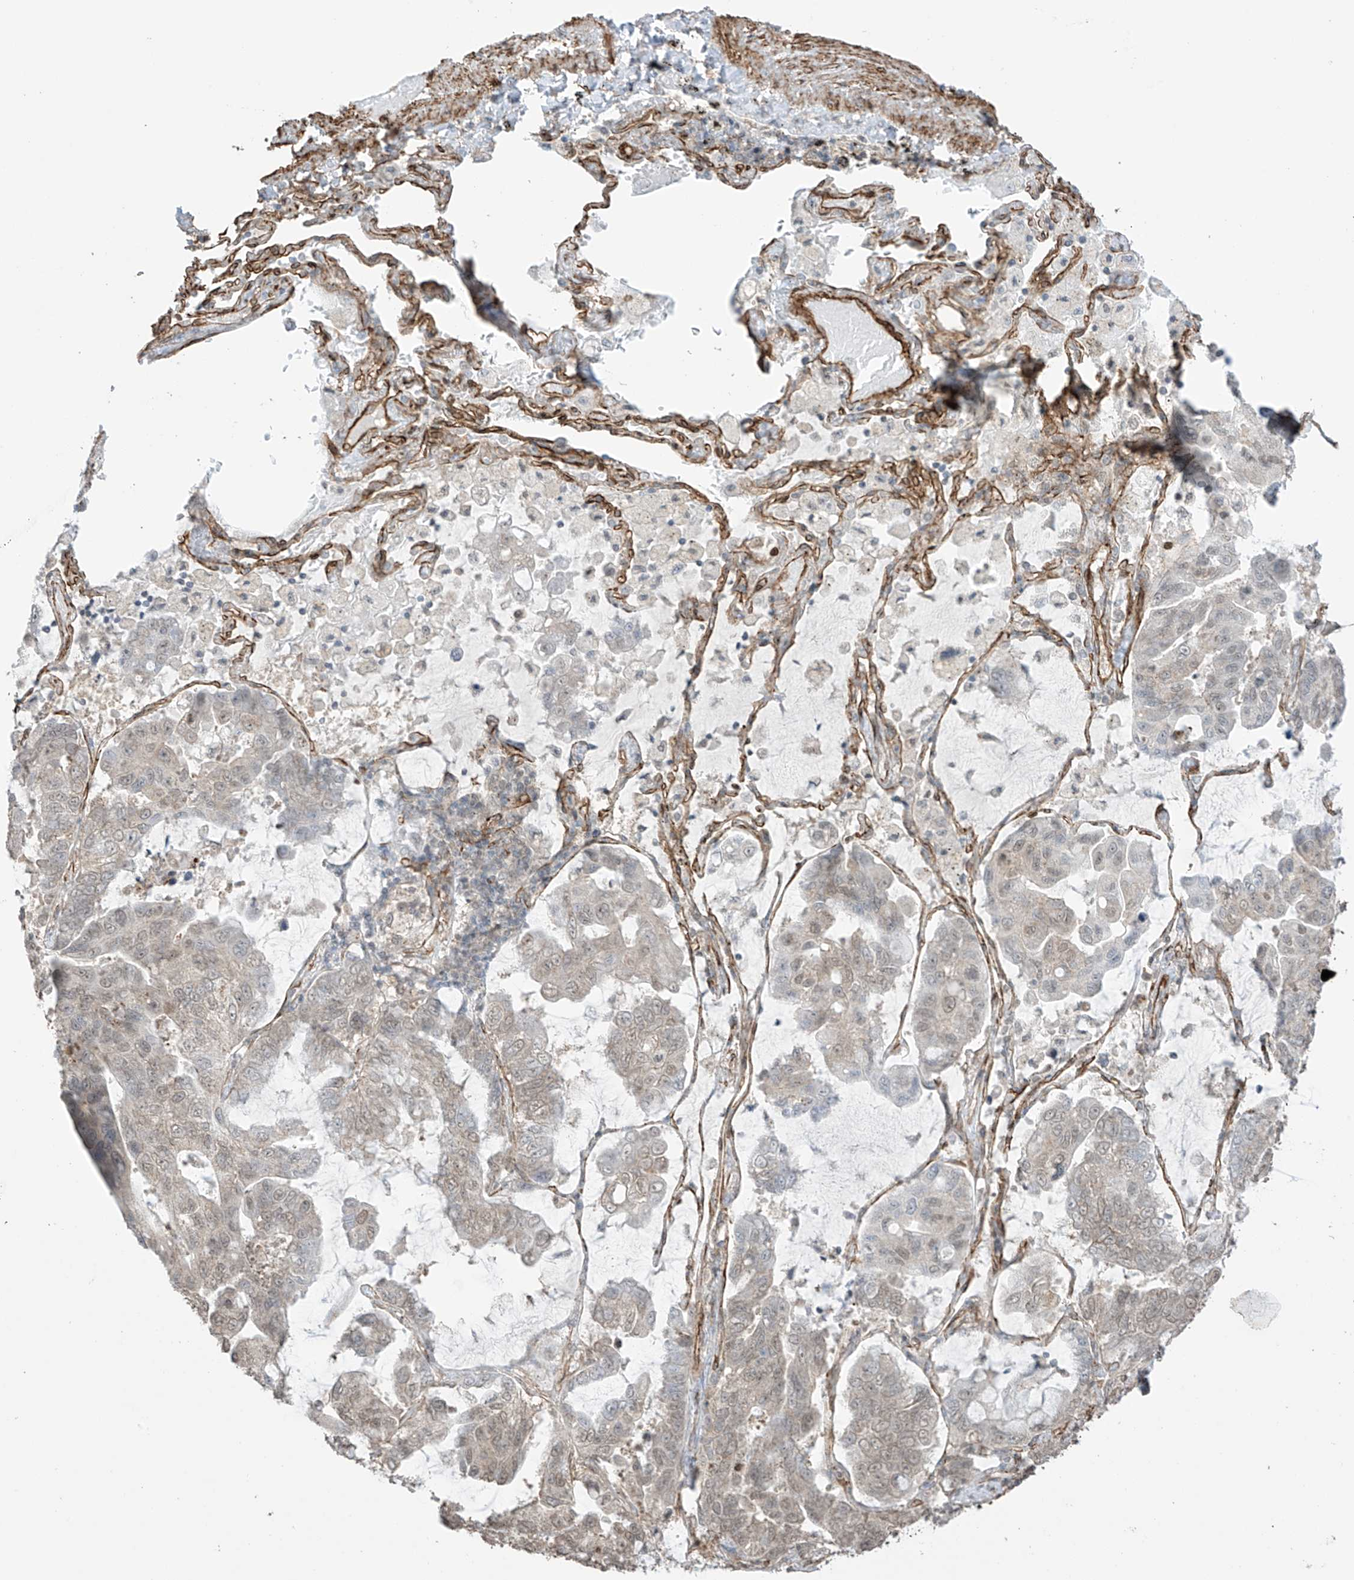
{"staining": {"intensity": "weak", "quantity": "<25%", "location": "cytoplasmic/membranous,nuclear"}, "tissue": "lung cancer", "cell_type": "Tumor cells", "image_type": "cancer", "snomed": [{"axis": "morphology", "description": "Adenocarcinoma, NOS"}, {"axis": "topography", "description": "Lung"}], "caption": "A high-resolution histopathology image shows IHC staining of adenocarcinoma (lung), which reveals no significant positivity in tumor cells.", "gene": "TTLL5", "patient": {"sex": "male", "age": 64}}